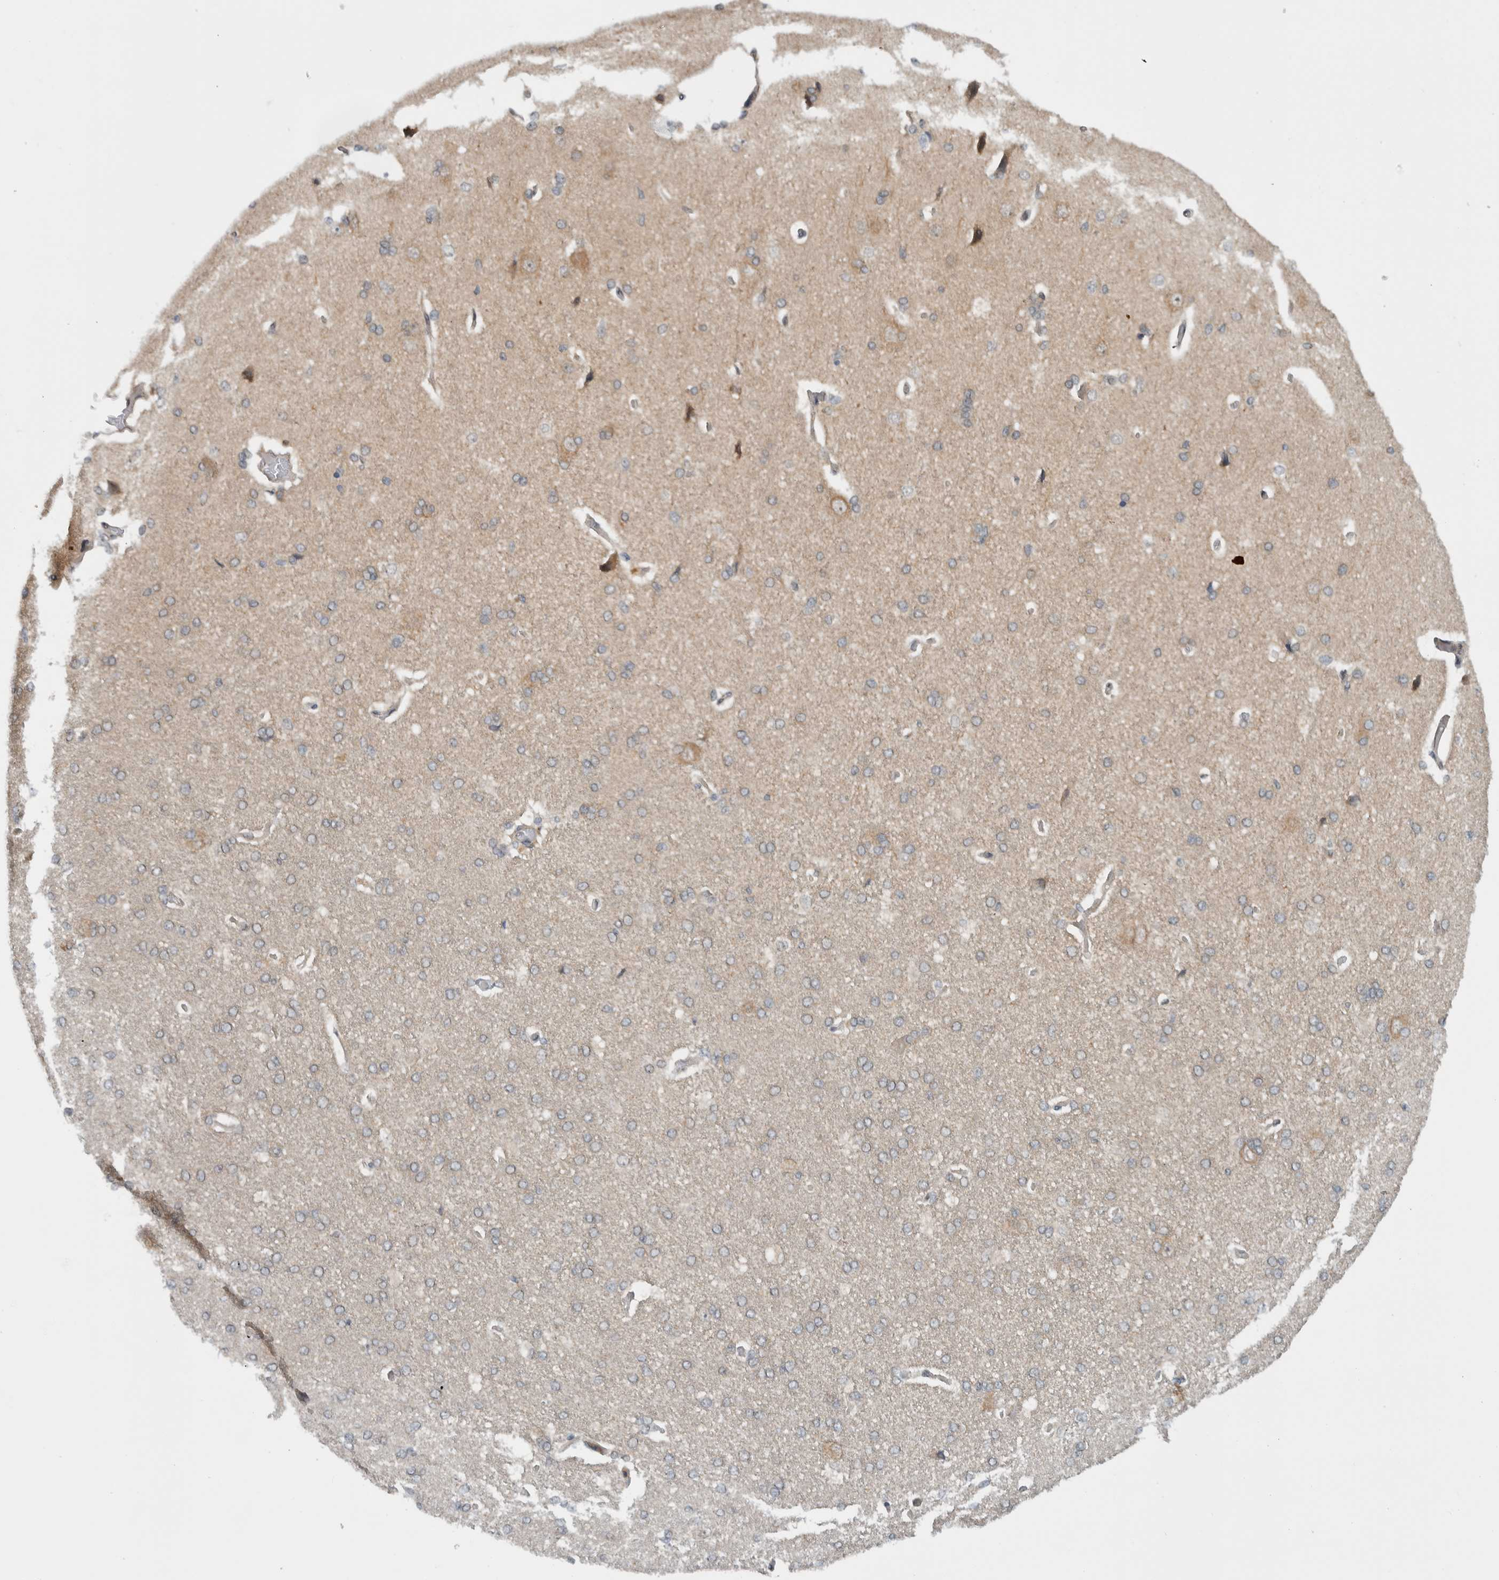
{"staining": {"intensity": "weak", "quantity": "25%-75%", "location": "cytoplasmic/membranous"}, "tissue": "cerebral cortex", "cell_type": "Endothelial cells", "image_type": "normal", "snomed": [{"axis": "morphology", "description": "Normal tissue, NOS"}, {"axis": "topography", "description": "Cerebral cortex"}], "caption": "Cerebral cortex stained with DAB (3,3'-diaminobenzidine) immunohistochemistry (IHC) exhibits low levels of weak cytoplasmic/membranous expression in about 25%-75% of endothelial cells.", "gene": "CCDC43", "patient": {"sex": "male", "age": 62}}